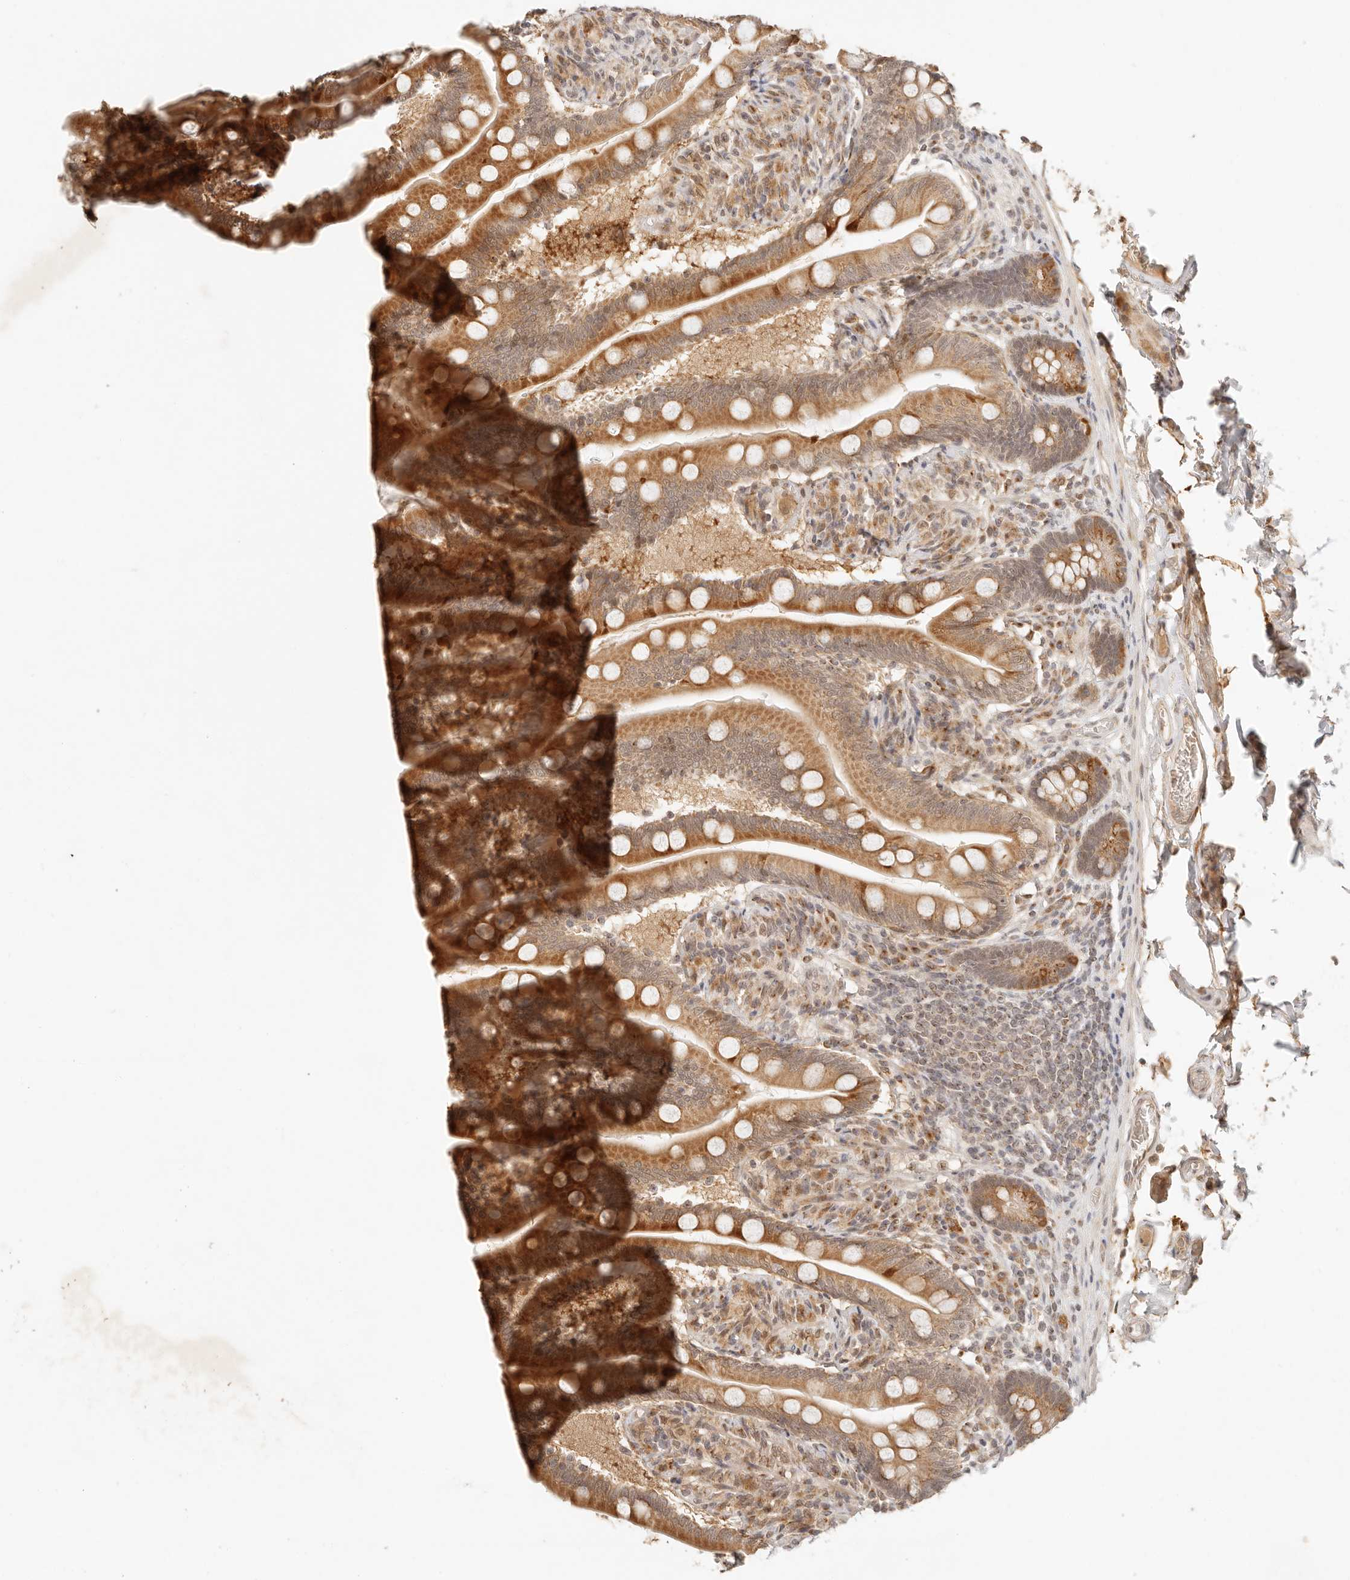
{"staining": {"intensity": "moderate", "quantity": ">75%", "location": "cytoplasmic/membranous,nuclear"}, "tissue": "small intestine", "cell_type": "Glandular cells", "image_type": "normal", "snomed": [{"axis": "morphology", "description": "Normal tissue, NOS"}, {"axis": "topography", "description": "Small intestine"}], "caption": "A high-resolution micrograph shows immunohistochemistry staining of unremarkable small intestine, which displays moderate cytoplasmic/membranous,nuclear expression in about >75% of glandular cells.", "gene": "INTS11", "patient": {"sex": "female", "age": 64}}